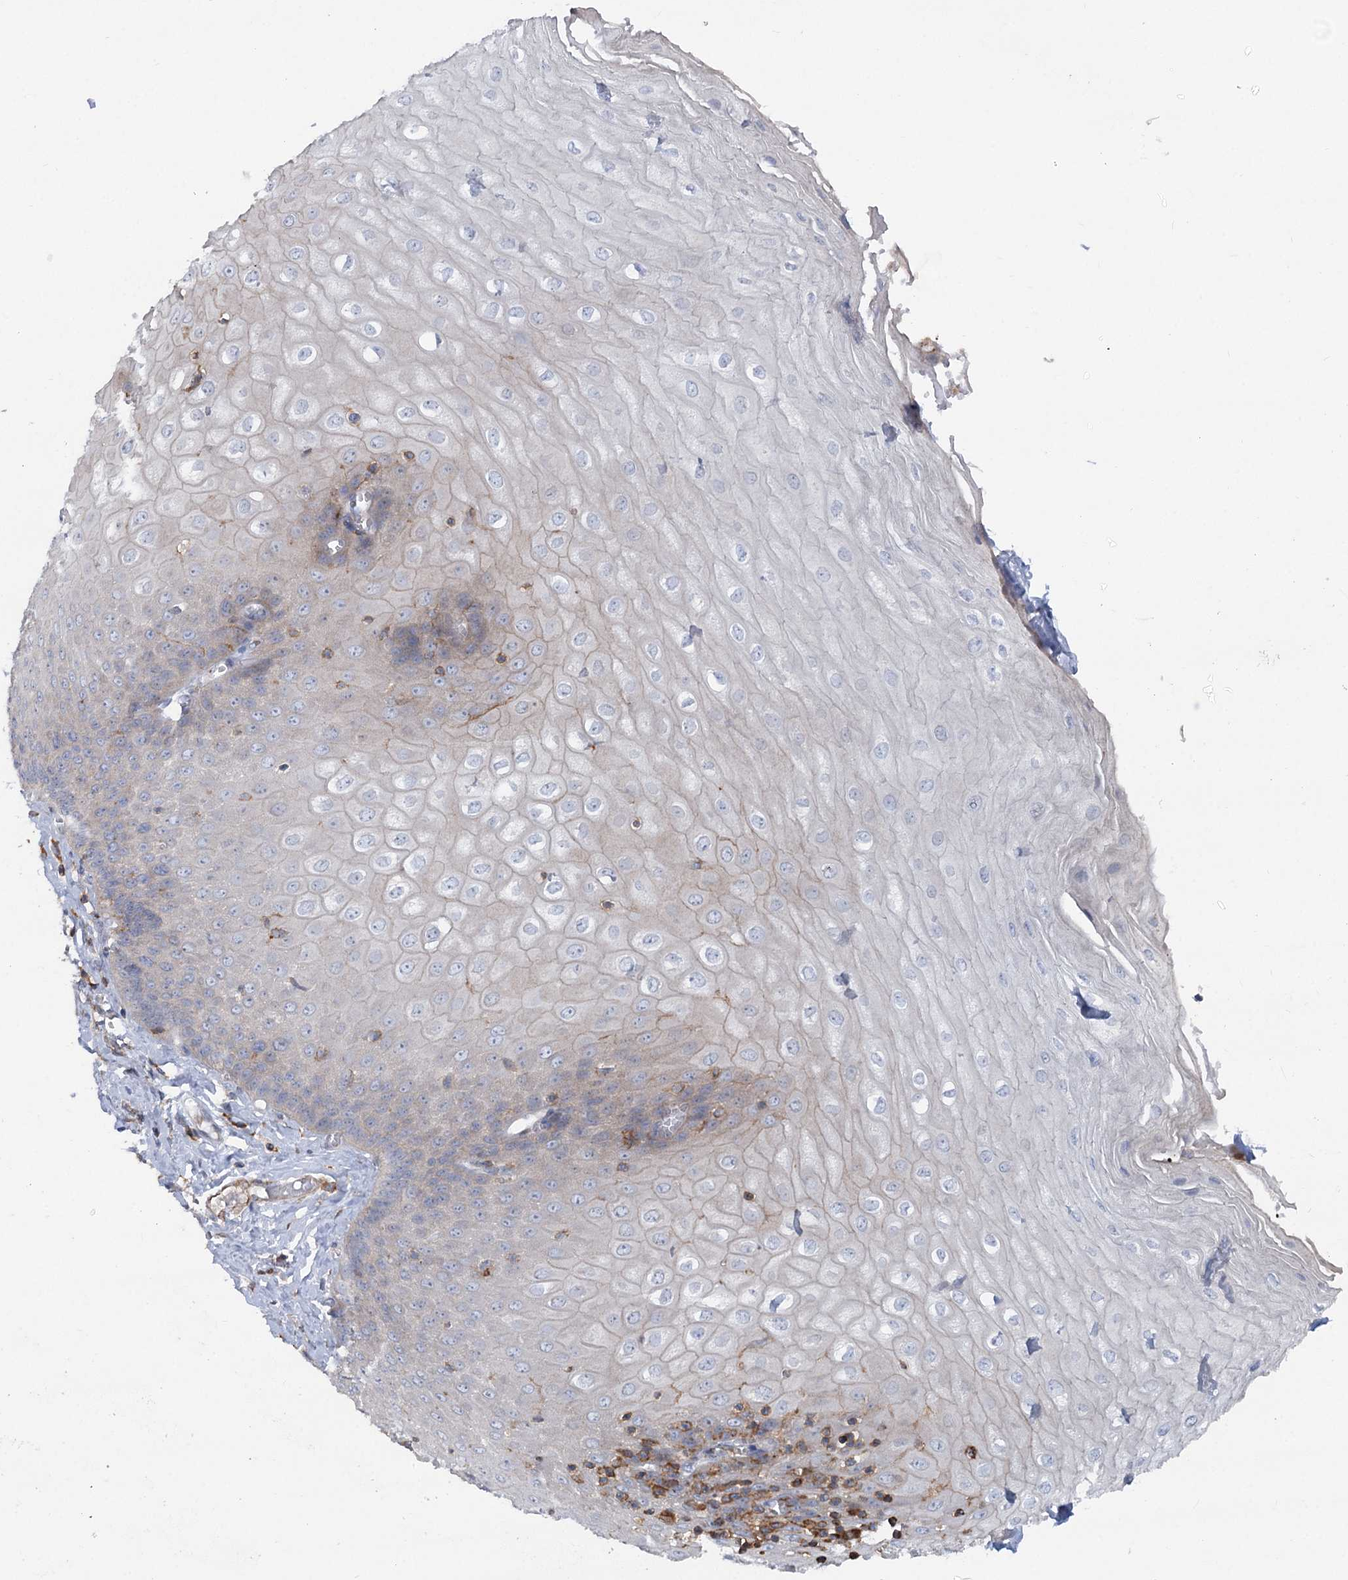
{"staining": {"intensity": "weak", "quantity": "<25%", "location": "cytoplasmic/membranous"}, "tissue": "esophagus", "cell_type": "Squamous epithelial cells", "image_type": "normal", "snomed": [{"axis": "morphology", "description": "Normal tissue, NOS"}, {"axis": "topography", "description": "Esophagus"}], "caption": "Squamous epithelial cells show no significant protein positivity in normal esophagus. (Brightfield microscopy of DAB IHC at high magnification).", "gene": "LARP1B", "patient": {"sex": "male", "age": 60}}